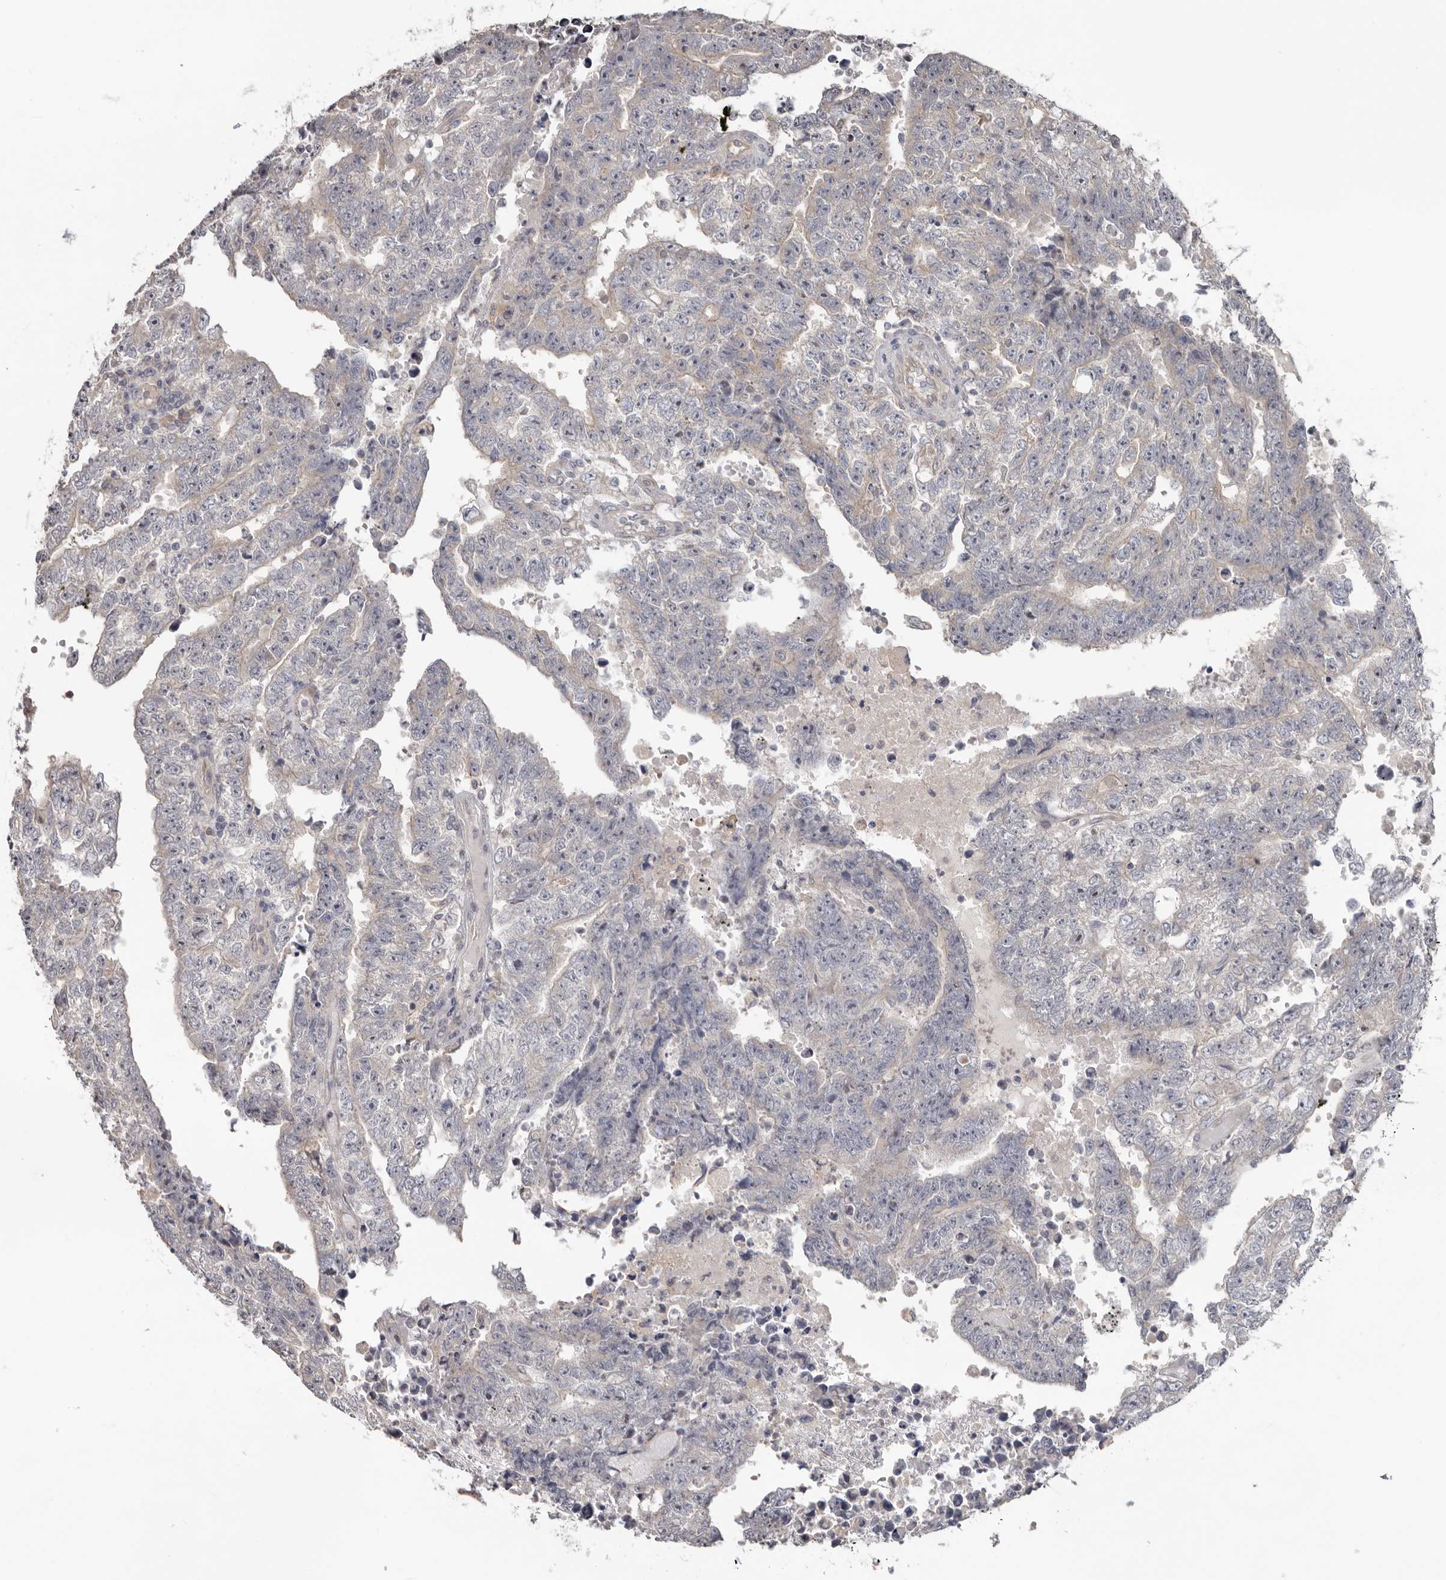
{"staining": {"intensity": "negative", "quantity": "none", "location": "none"}, "tissue": "testis cancer", "cell_type": "Tumor cells", "image_type": "cancer", "snomed": [{"axis": "morphology", "description": "Carcinoma, Embryonal, NOS"}, {"axis": "topography", "description": "Testis"}], "caption": "Immunohistochemical staining of human embryonal carcinoma (testis) displays no significant staining in tumor cells. (Brightfield microscopy of DAB IHC at high magnification).", "gene": "HINT3", "patient": {"sex": "male", "age": 25}}